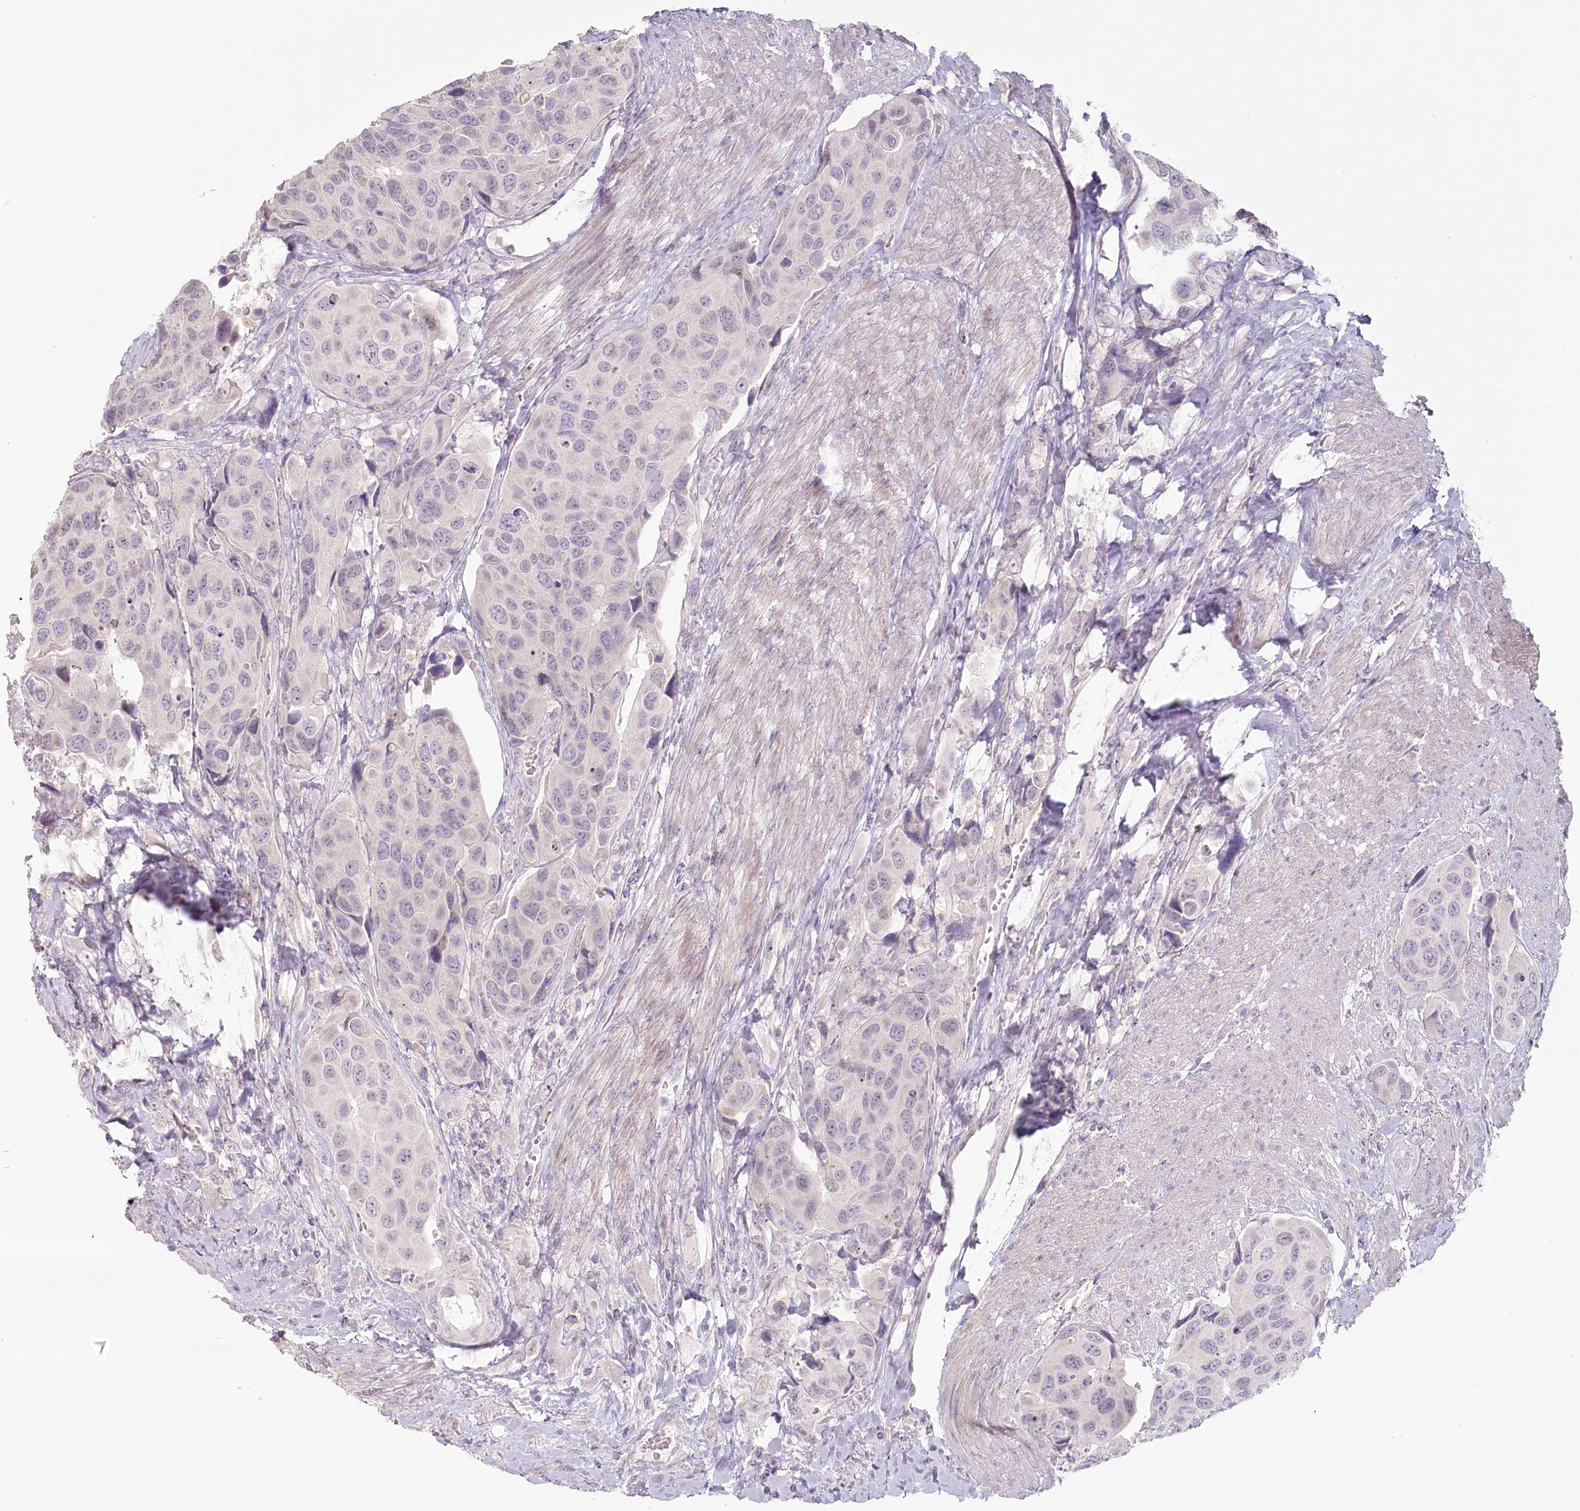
{"staining": {"intensity": "negative", "quantity": "none", "location": "none"}, "tissue": "urothelial cancer", "cell_type": "Tumor cells", "image_type": "cancer", "snomed": [{"axis": "morphology", "description": "Urothelial carcinoma, High grade"}, {"axis": "topography", "description": "Urinary bladder"}], "caption": "IHC of human urothelial carcinoma (high-grade) shows no positivity in tumor cells.", "gene": "USP11", "patient": {"sex": "male", "age": 74}}